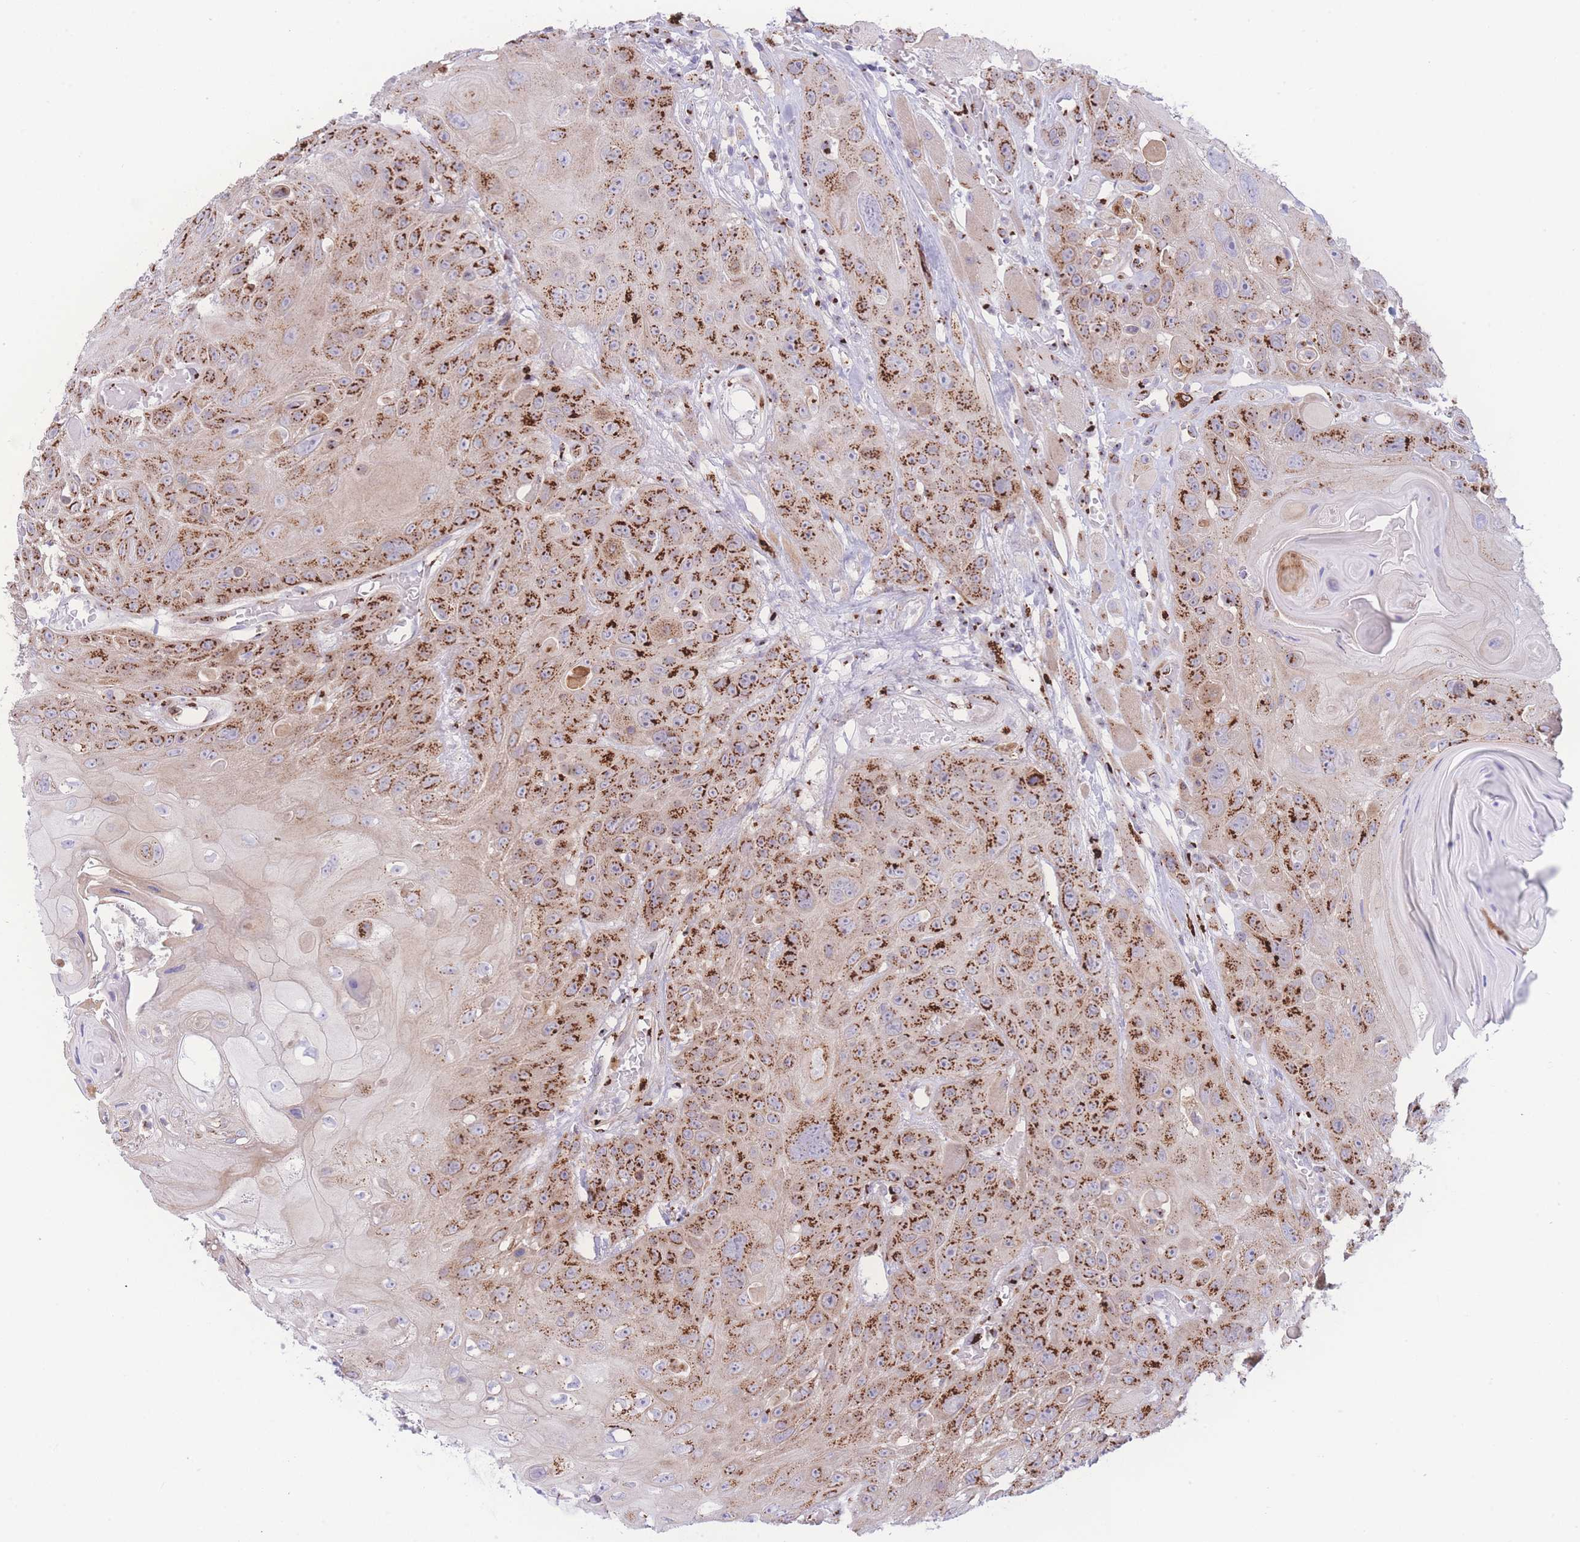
{"staining": {"intensity": "strong", "quantity": ">75%", "location": "cytoplasmic/membranous"}, "tissue": "head and neck cancer", "cell_type": "Tumor cells", "image_type": "cancer", "snomed": [{"axis": "morphology", "description": "Squamous cell carcinoma, NOS"}, {"axis": "topography", "description": "Head-Neck"}], "caption": "An immunohistochemistry (IHC) image of neoplastic tissue is shown. Protein staining in brown labels strong cytoplasmic/membranous positivity in squamous cell carcinoma (head and neck) within tumor cells. (Stains: DAB in brown, nuclei in blue, Microscopy: brightfield microscopy at high magnification).", "gene": "GOLM2", "patient": {"sex": "female", "age": 59}}